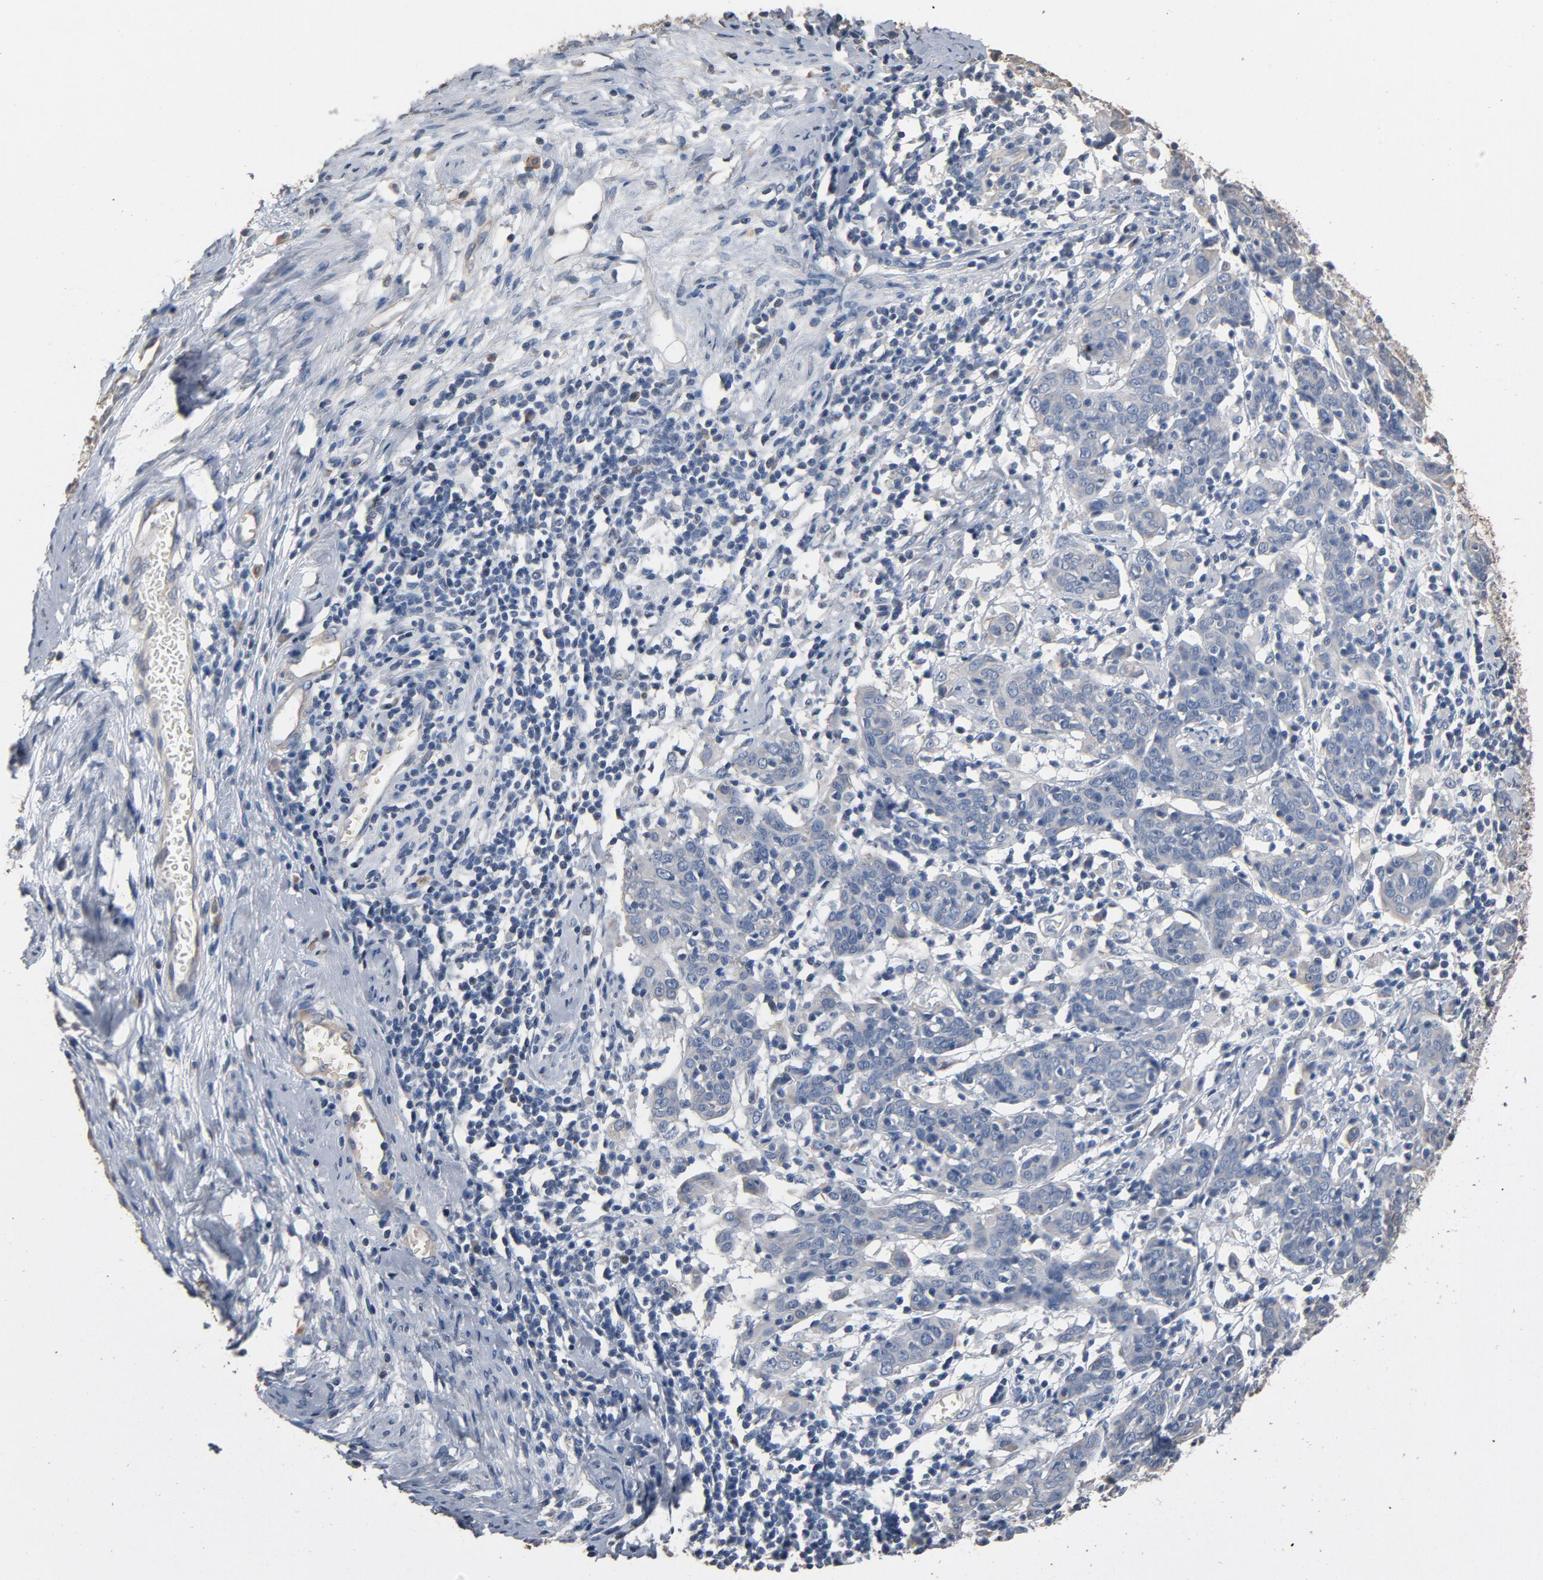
{"staining": {"intensity": "negative", "quantity": "none", "location": "none"}, "tissue": "cervical cancer", "cell_type": "Tumor cells", "image_type": "cancer", "snomed": [{"axis": "morphology", "description": "Normal tissue, NOS"}, {"axis": "morphology", "description": "Squamous cell carcinoma, NOS"}, {"axis": "topography", "description": "Cervix"}], "caption": "The micrograph reveals no staining of tumor cells in squamous cell carcinoma (cervical).", "gene": "SOX6", "patient": {"sex": "female", "age": 67}}